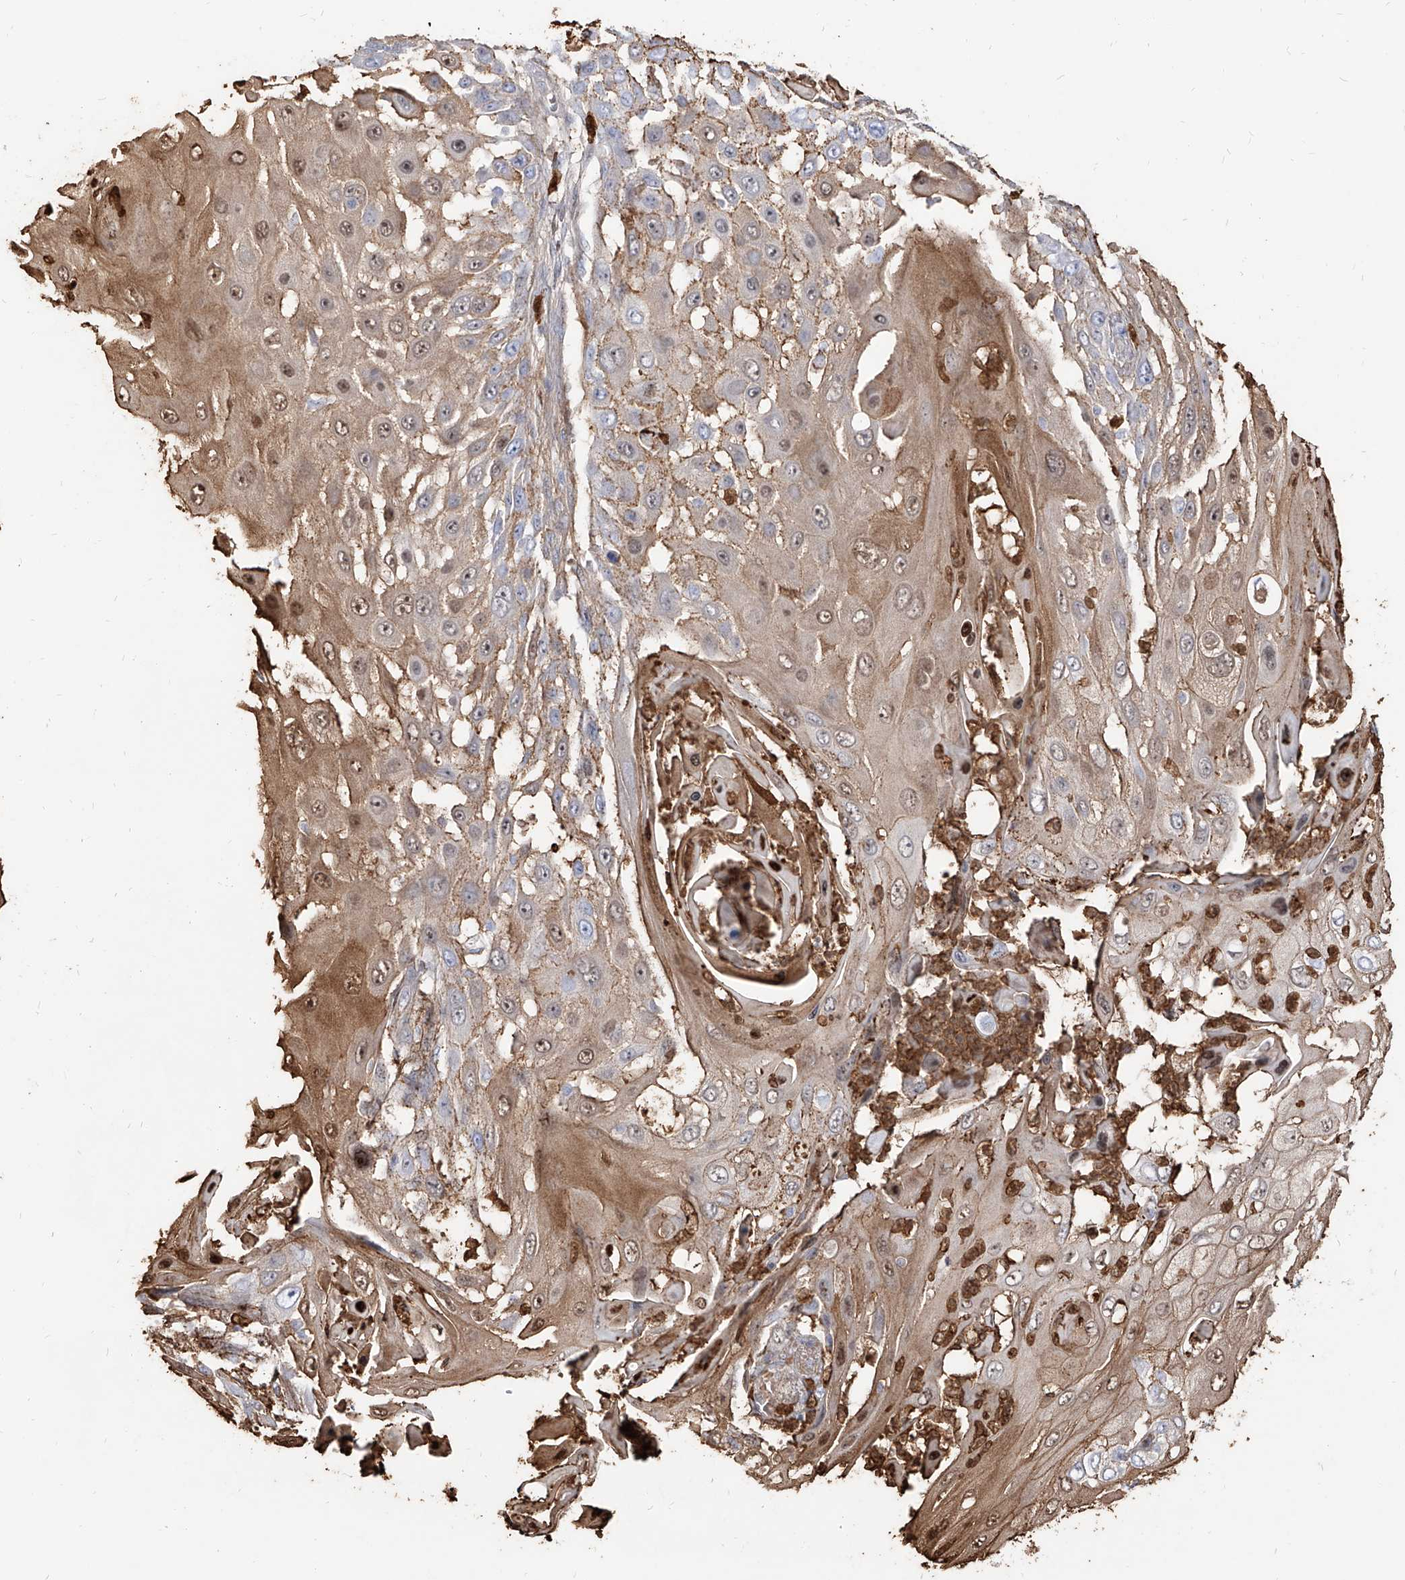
{"staining": {"intensity": "weak", "quantity": ">75%", "location": "cytoplasmic/membranous,nuclear"}, "tissue": "skin cancer", "cell_type": "Tumor cells", "image_type": "cancer", "snomed": [{"axis": "morphology", "description": "Squamous cell carcinoma, NOS"}, {"axis": "topography", "description": "Skin"}], "caption": "Human skin squamous cell carcinoma stained with a brown dye shows weak cytoplasmic/membranous and nuclear positive expression in about >75% of tumor cells.", "gene": "ZNF227", "patient": {"sex": "female", "age": 44}}